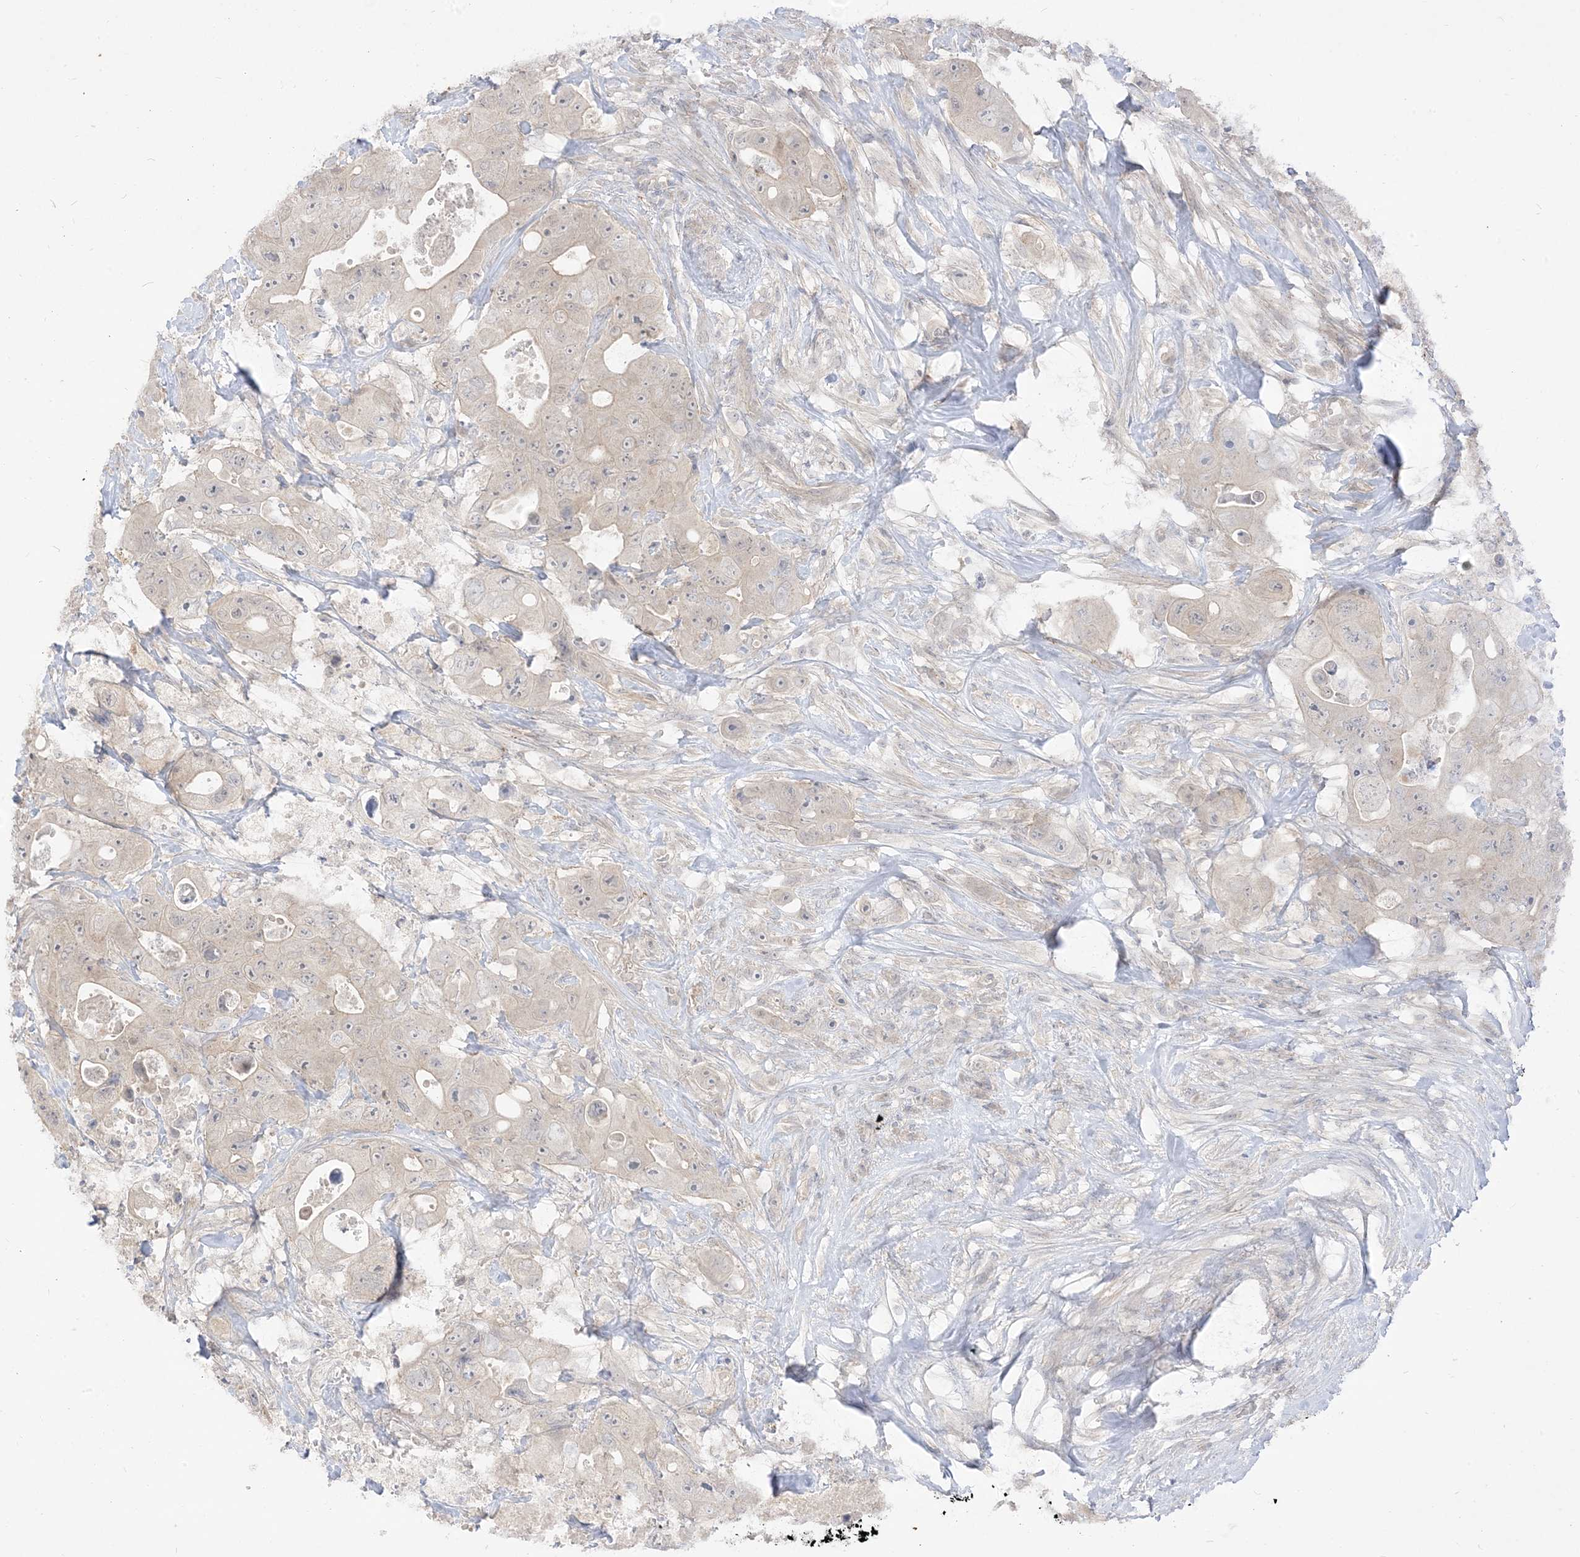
{"staining": {"intensity": "weak", "quantity": "<25%", "location": "cytoplasmic/membranous"}, "tissue": "colorectal cancer", "cell_type": "Tumor cells", "image_type": "cancer", "snomed": [{"axis": "morphology", "description": "Adenocarcinoma, NOS"}, {"axis": "topography", "description": "Colon"}], "caption": "This is an immunohistochemistry histopathology image of human colorectal adenocarcinoma. There is no staining in tumor cells.", "gene": "TBCC", "patient": {"sex": "female", "age": 46}}